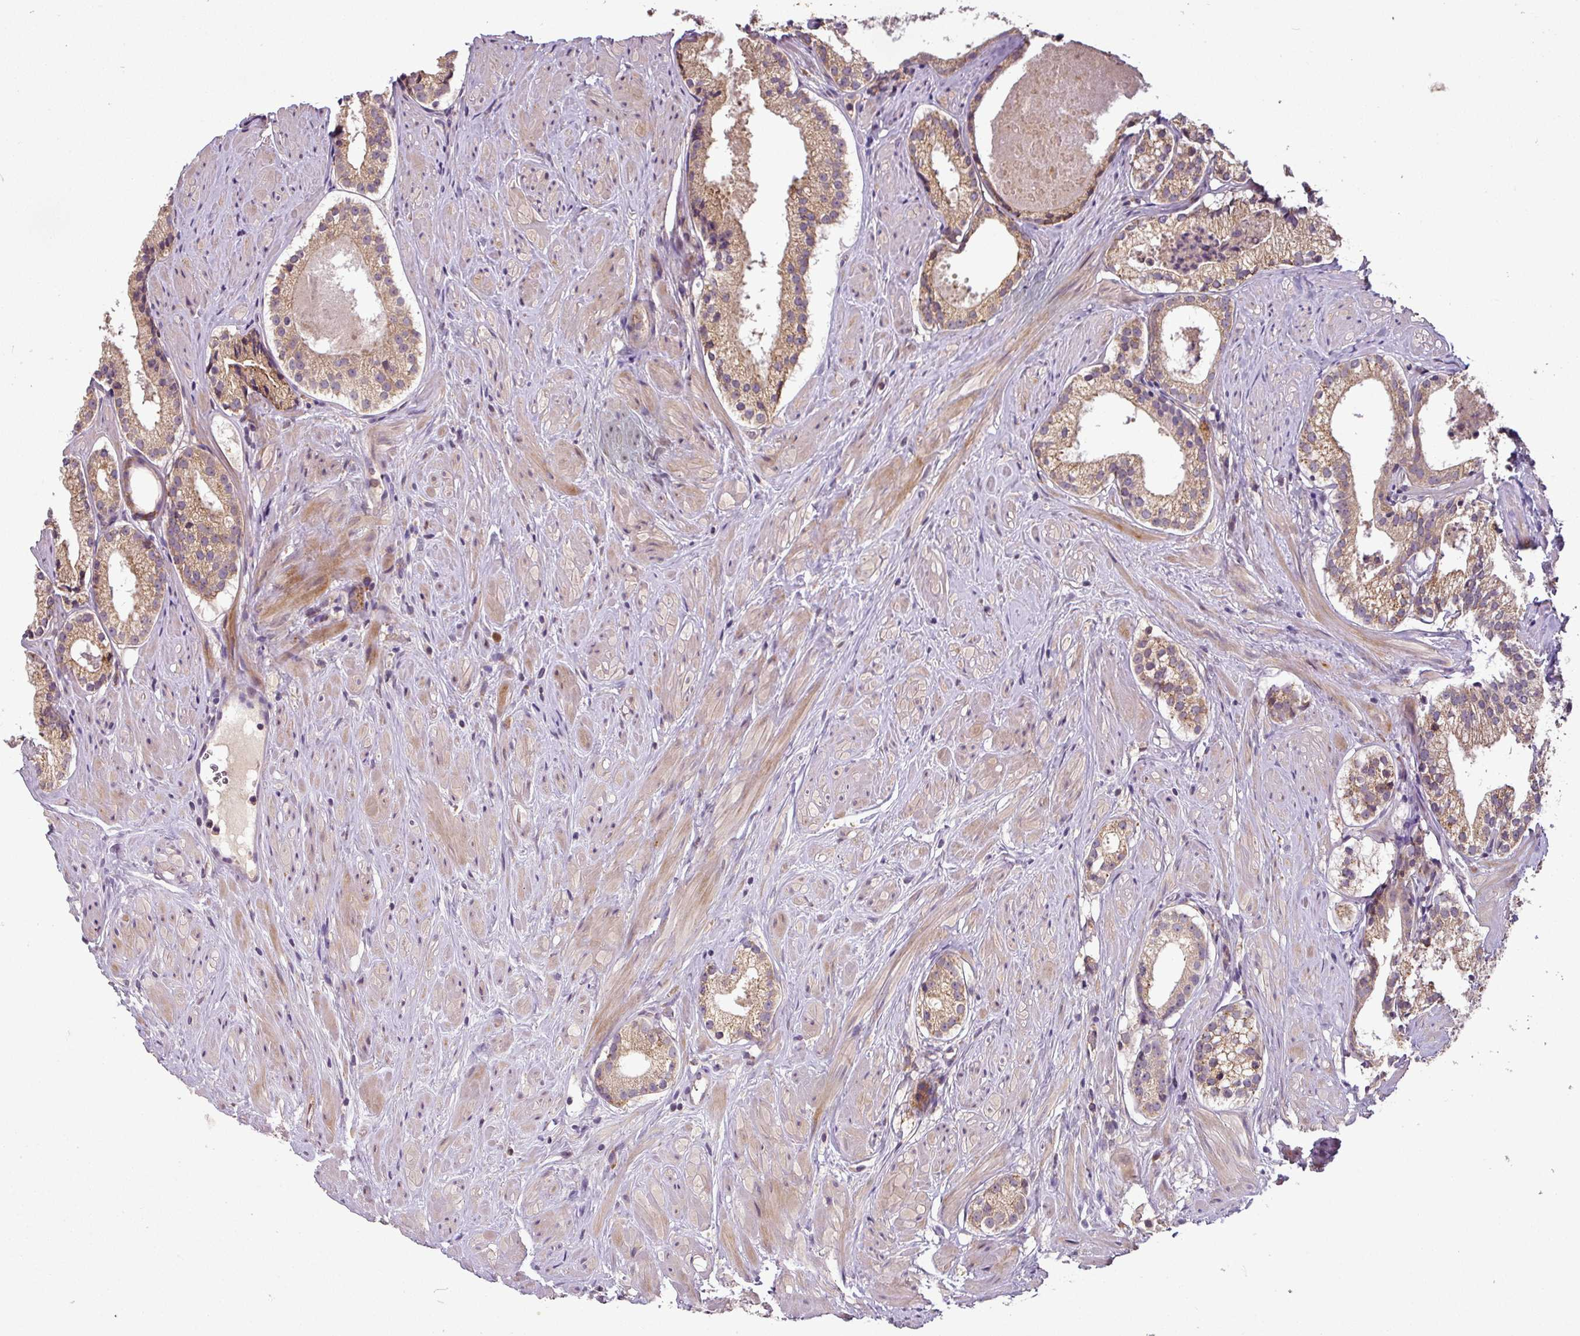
{"staining": {"intensity": "moderate", "quantity": ">75%", "location": "cytoplasmic/membranous"}, "tissue": "prostate cancer", "cell_type": "Tumor cells", "image_type": "cancer", "snomed": [{"axis": "morphology", "description": "Adenocarcinoma, Low grade"}, {"axis": "topography", "description": "Prostate"}], "caption": "Immunohistochemical staining of prostate cancer displays medium levels of moderate cytoplasmic/membranous staining in approximately >75% of tumor cells.", "gene": "SPCS3", "patient": {"sex": "male", "age": 57}}